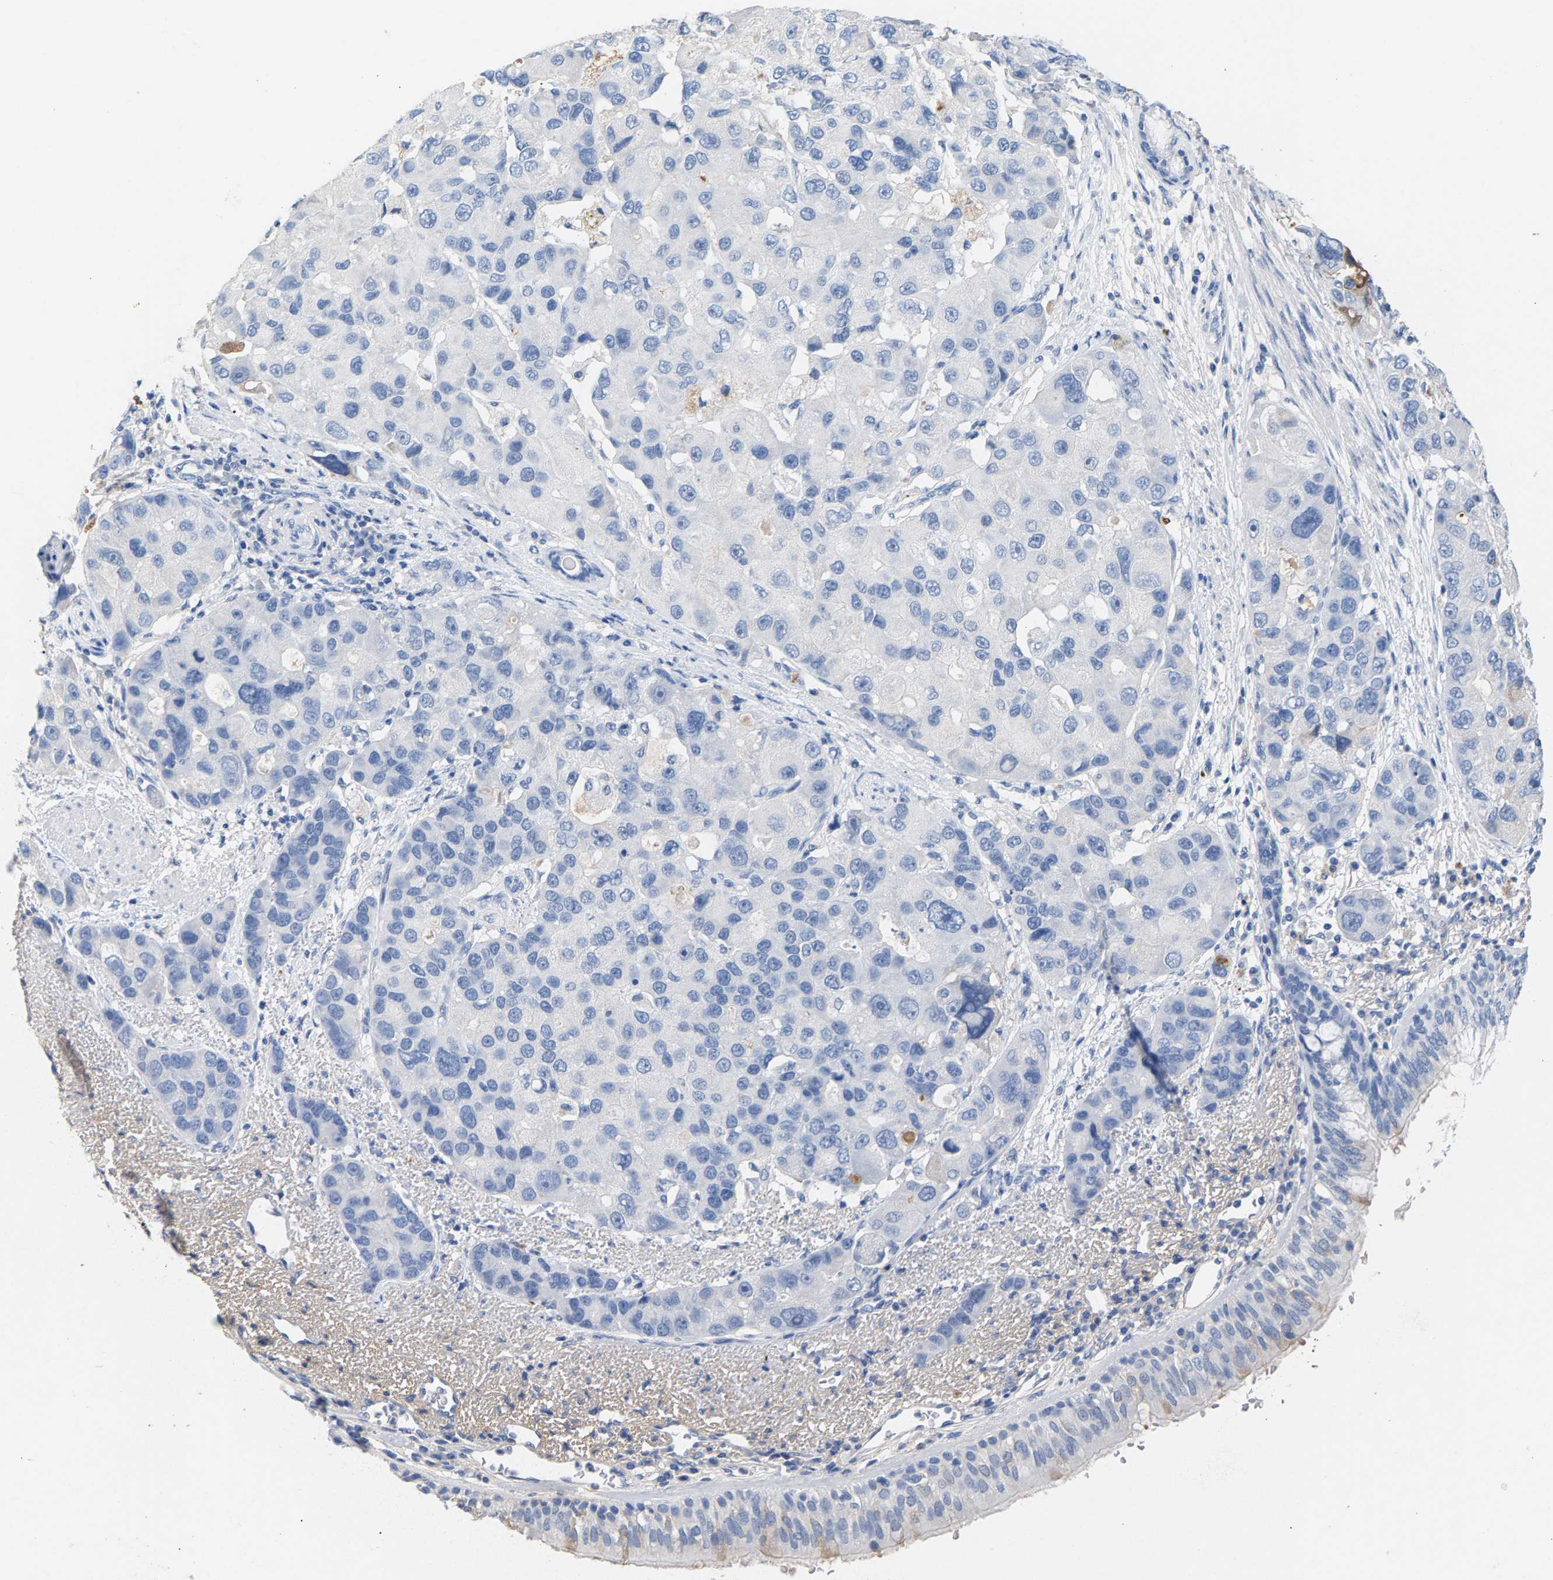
{"staining": {"intensity": "negative", "quantity": "none", "location": "none"}, "tissue": "bronchus", "cell_type": "Respiratory epithelial cells", "image_type": "normal", "snomed": [{"axis": "morphology", "description": "Normal tissue, NOS"}, {"axis": "morphology", "description": "Adenocarcinoma, NOS"}, {"axis": "morphology", "description": "Adenocarcinoma, metastatic, NOS"}, {"axis": "topography", "description": "Lymph node"}, {"axis": "topography", "description": "Bronchus"}, {"axis": "topography", "description": "Lung"}], "caption": "There is no significant positivity in respiratory epithelial cells of bronchus. (DAB IHC with hematoxylin counter stain).", "gene": "APOH", "patient": {"sex": "female", "age": 54}}